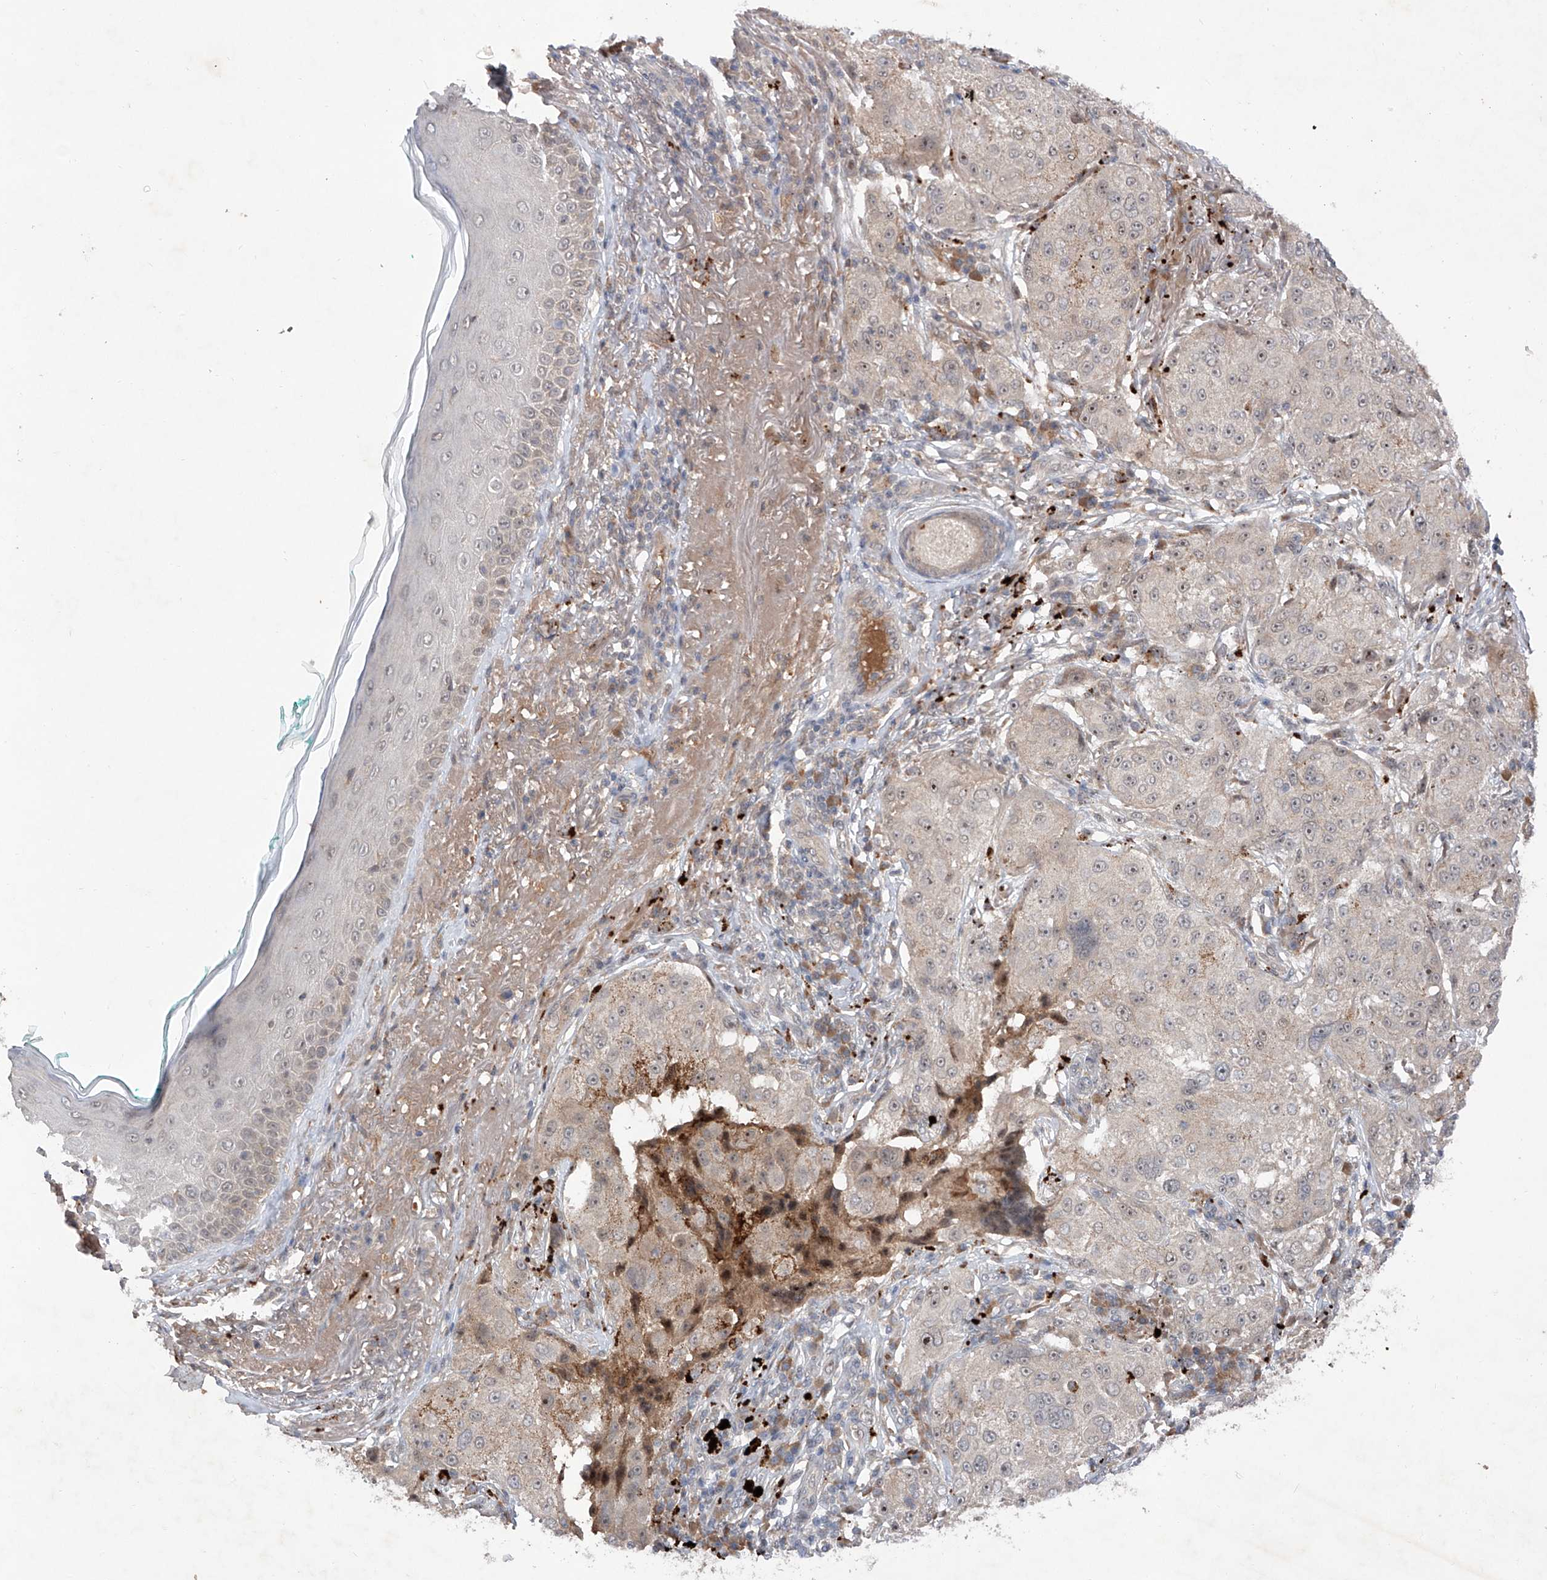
{"staining": {"intensity": "negative", "quantity": "none", "location": "none"}, "tissue": "melanoma", "cell_type": "Tumor cells", "image_type": "cancer", "snomed": [{"axis": "morphology", "description": "Necrosis, NOS"}, {"axis": "morphology", "description": "Malignant melanoma, NOS"}, {"axis": "topography", "description": "Skin"}], "caption": "This is an immunohistochemistry image of melanoma. There is no staining in tumor cells.", "gene": "FAM135A", "patient": {"sex": "female", "age": 87}}